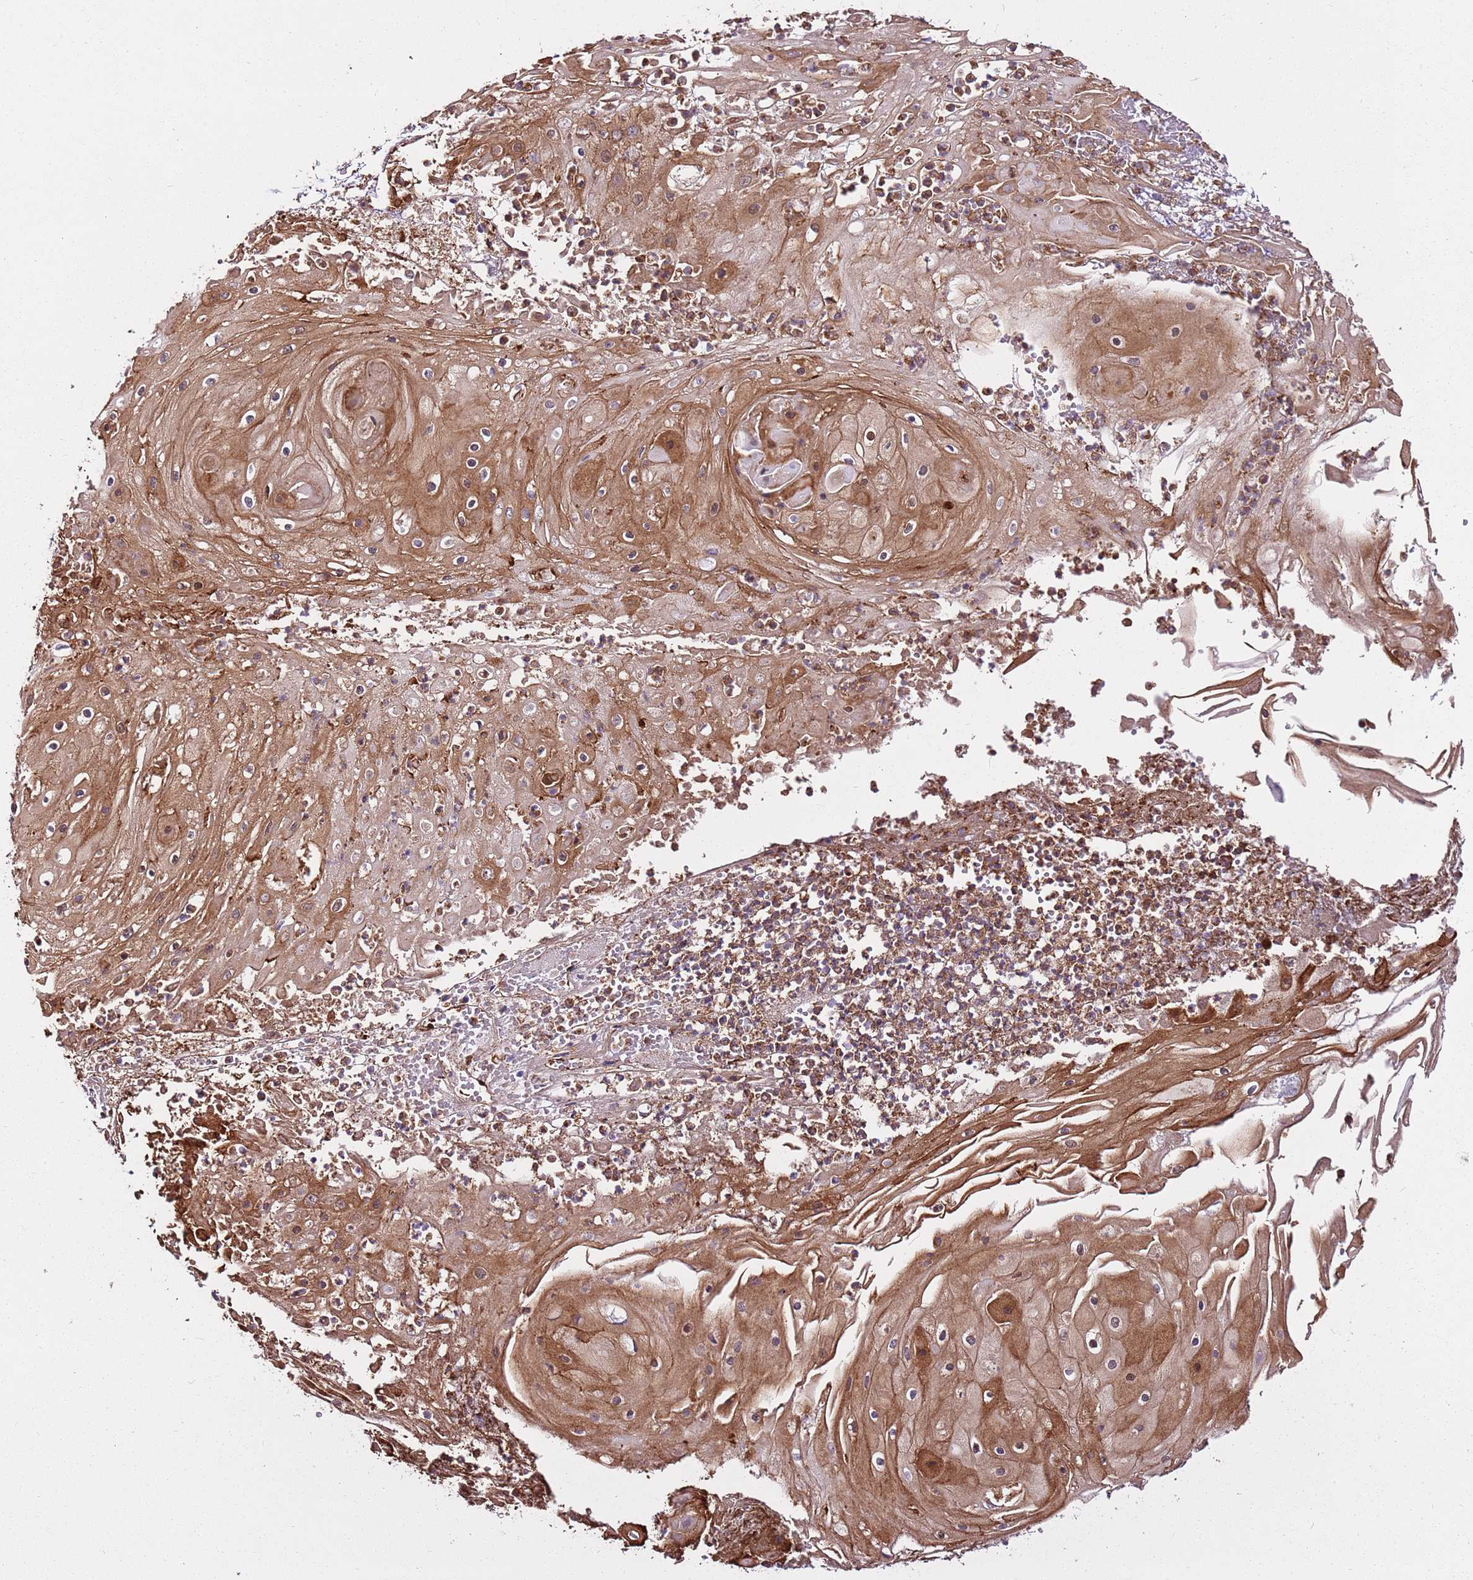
{"staining": {"intensity": "moderate", "quantity": ">75%", "location": "cytoplasmic/membranous"}, "tissue": "skin cancer", "cell_type": "Tumor cells", "image_type": "cancer", "snomed": [{"axis": "morphology", "description": "Squamous cell carcinoma, NOS"}, {"axis": "topography", "description": "Skin"}], "caption": "Immunohistochemistry image of neoplastic tissue: human squamous cell carcinoma (skin) stained using immunohistochemistry (IHC) displays medium levels of moderate protein expression localized specifically in the cytoplasmic/membranous of tumor cells, appearing as a cytoplasmic/membranous brown color.", "gene": "ZNF827", "patient": {"sex": "male", "age": 70}}